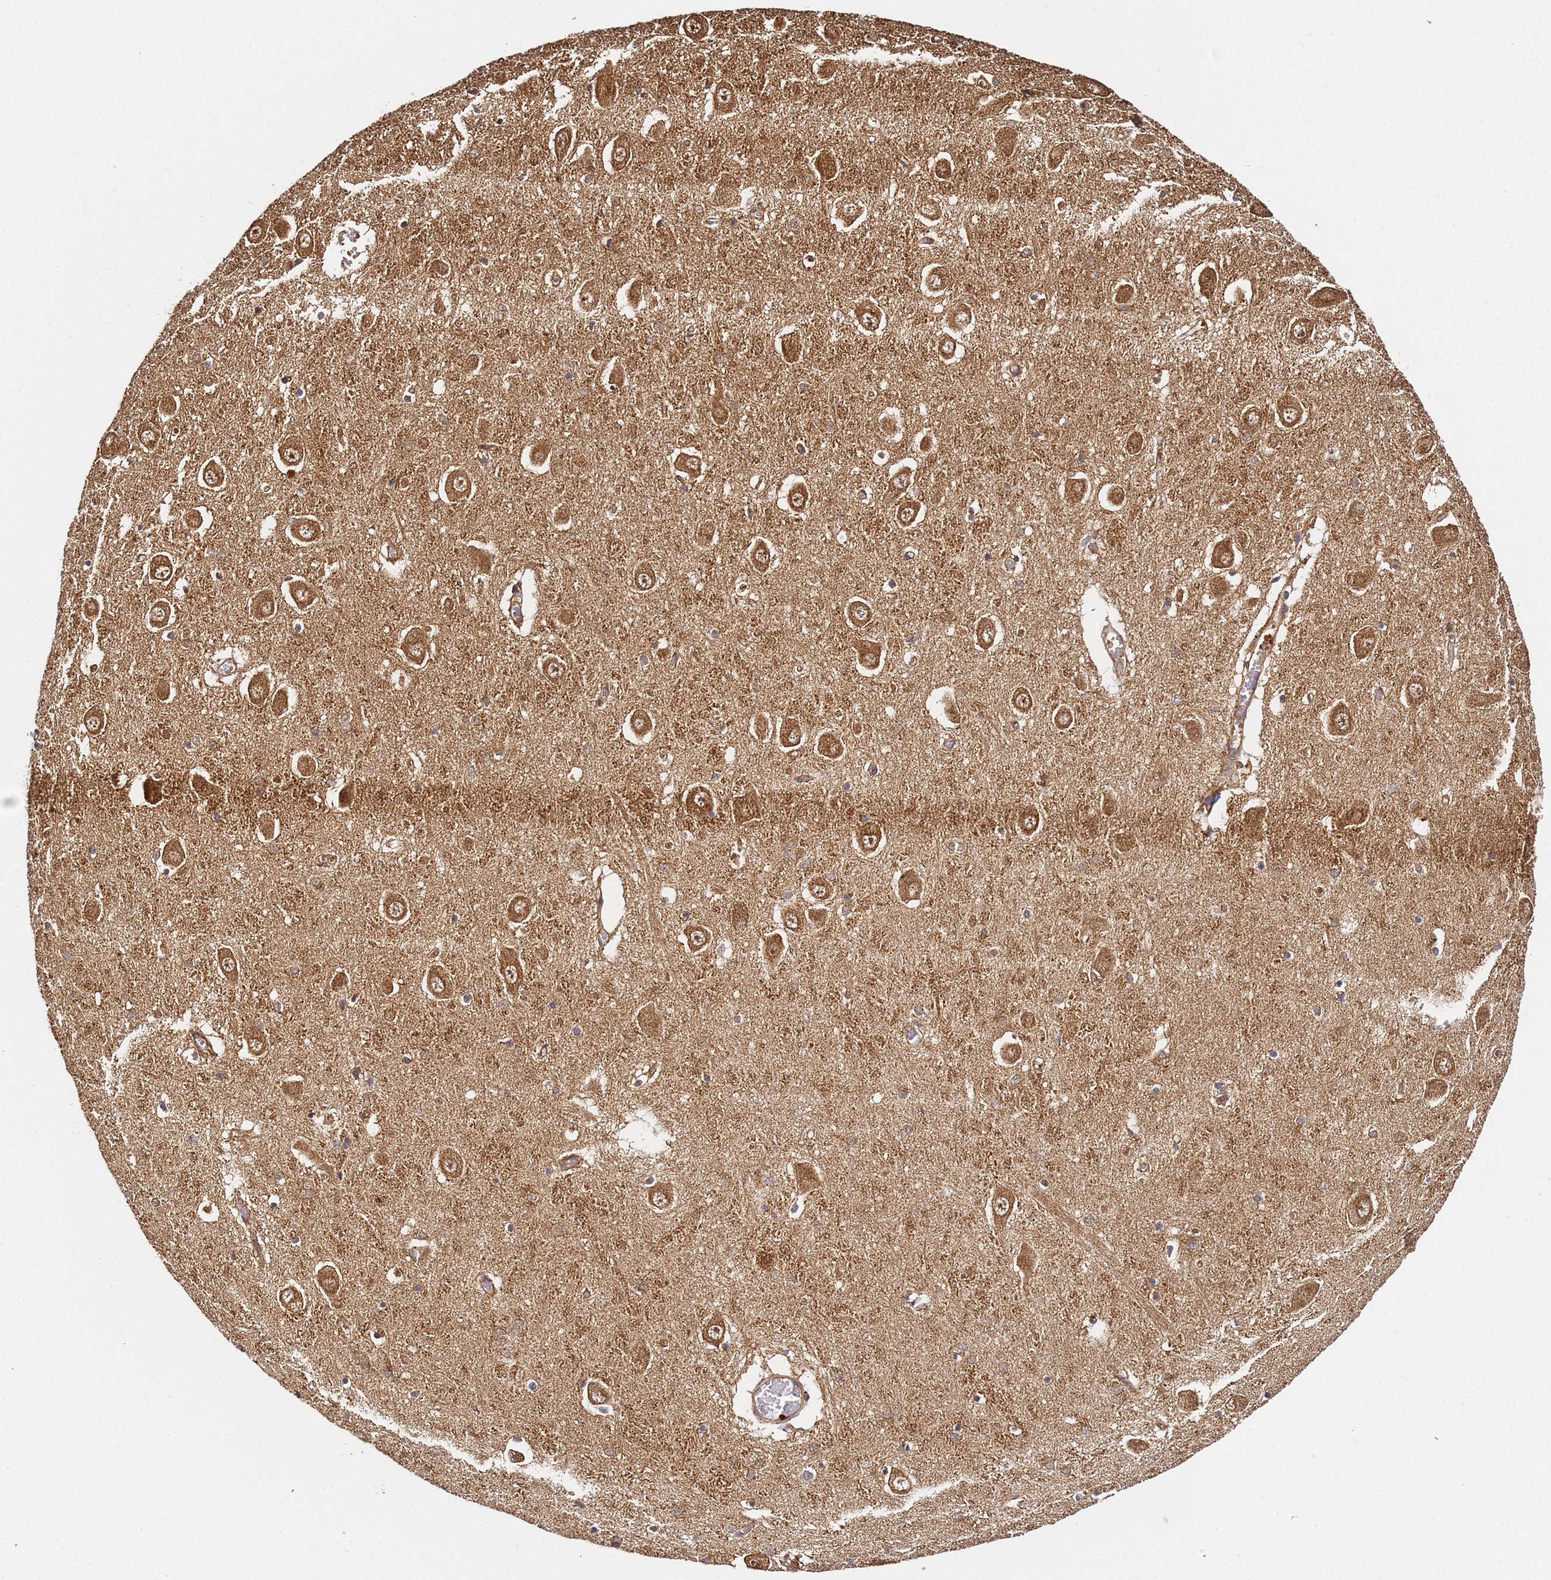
{"staining": {"intensity": "moderate", "quantity": ">75%", "location": "cytoplasmic/membranous,nuclear"}, "tissue": "hippocampus", "cell_type": "Glial cells", "image_type": "normal", "snomed": [{"axis": "morphology", "description": "Normal tissue, NOS"}, {"axis": "topography", "description": "Hippocampus"}], "caption": "Immunohistochemistry (IHC) histopathology image of normal human hippocampus stained for a protein (brown), which exhibits medium levels of moderate cytoplasmic/membranous,nuclear expression in approximately >75% of glial cells.", "gene": "SMOX", "patient": {"sex": "male", "age": 70}}